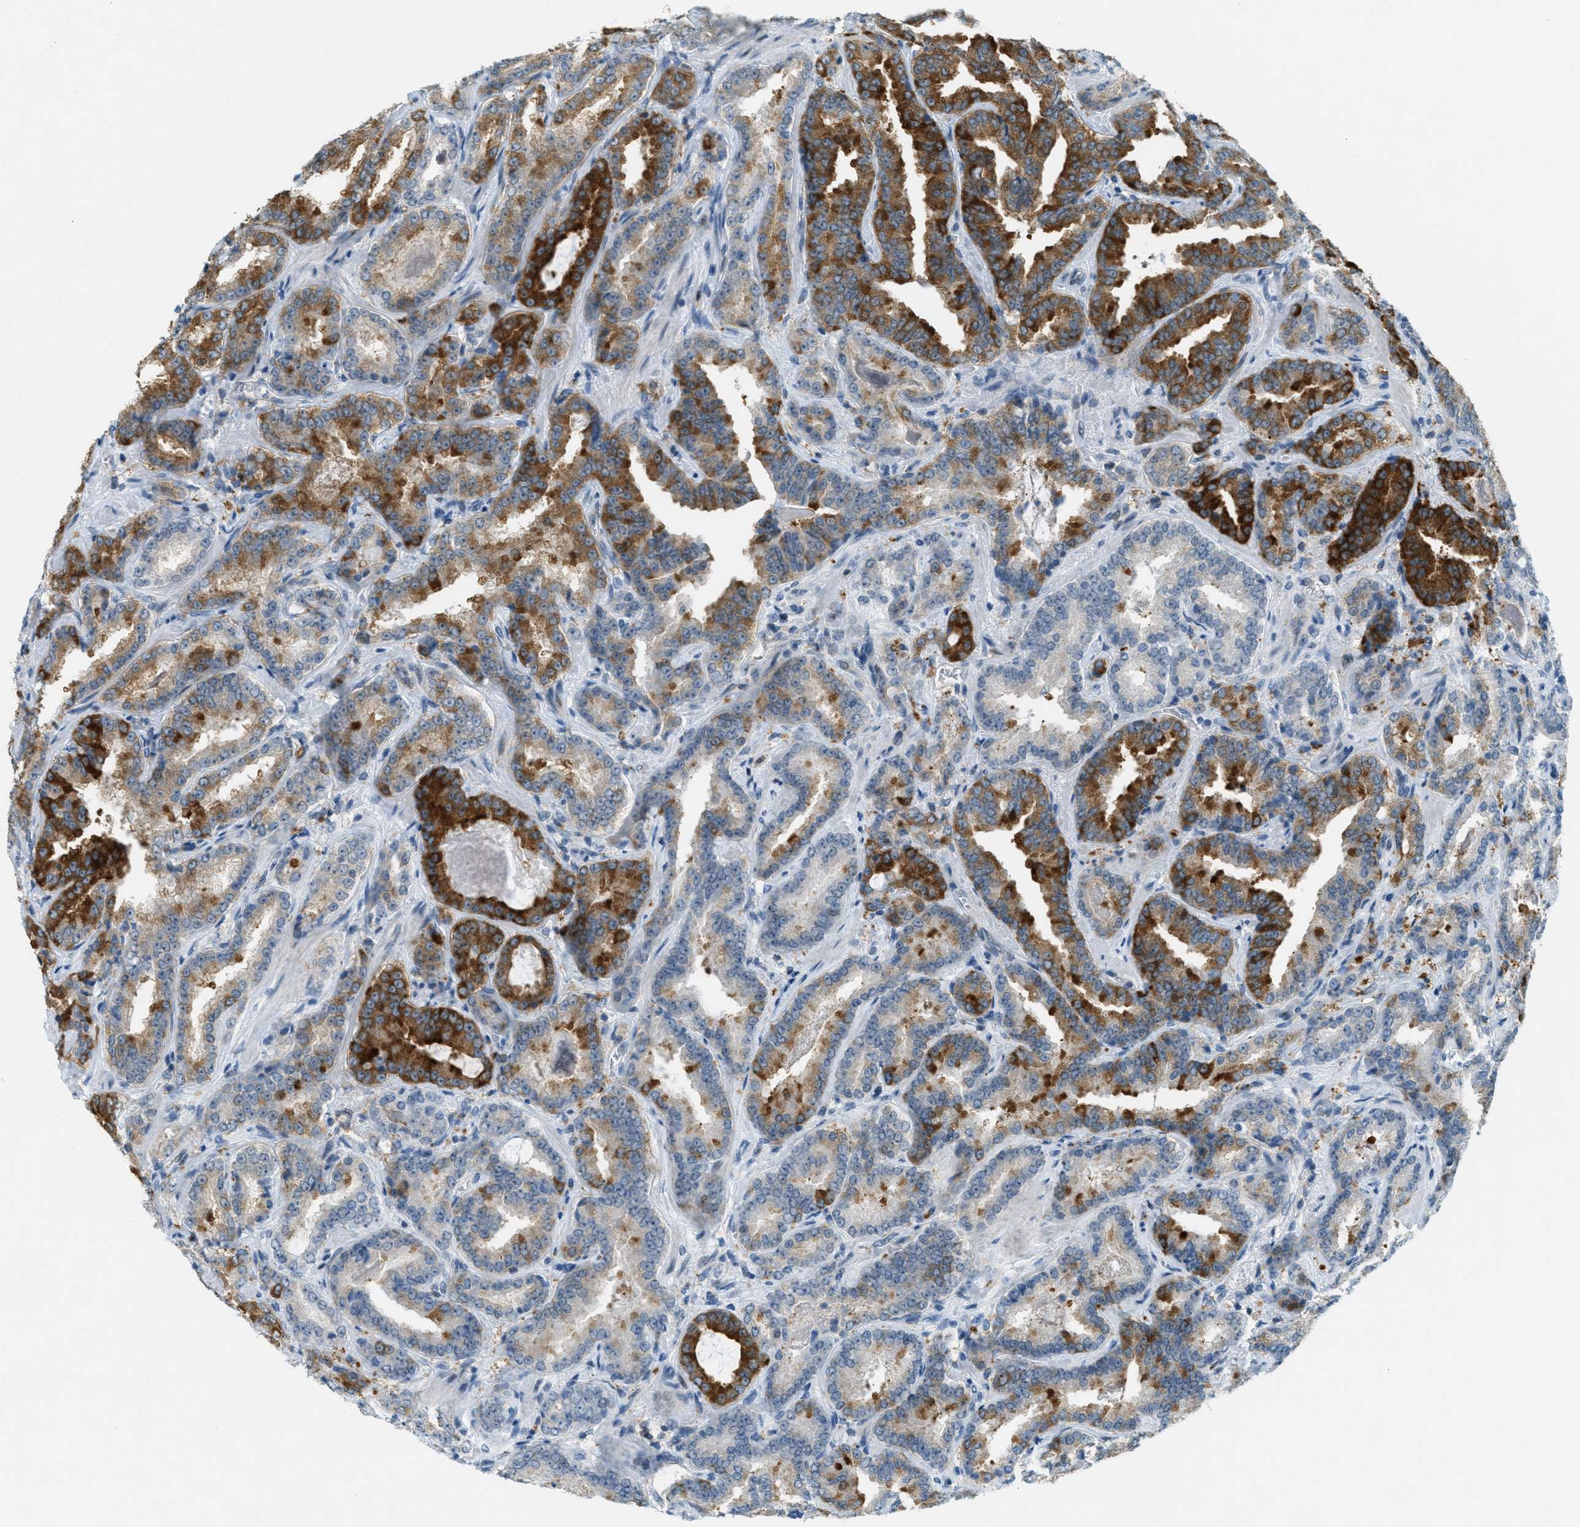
{"staining": {"intensity": "strong", "quantity": "25%-75%", "location": "cytoplasmic/membranous"}, "tissue": "prostate cancer", "cell_type": "Tumor cells", "image_type": "cancer", "snomed": [{"axis": "morphology", "description": "Adenocarcinoma, Low grade"}, {"axis": "topography", "description": "Prostate"}], "caption": "Low-grade adenocarcinoma (prostate) stained with immunohistochemistry displays strong cytoplasmic/membranous positivity in approximately 25%-75% of tumor cells. Nuclei are stained in blue.", "gene": "FYN", "patient": {"sex": "male", "age": 60}}